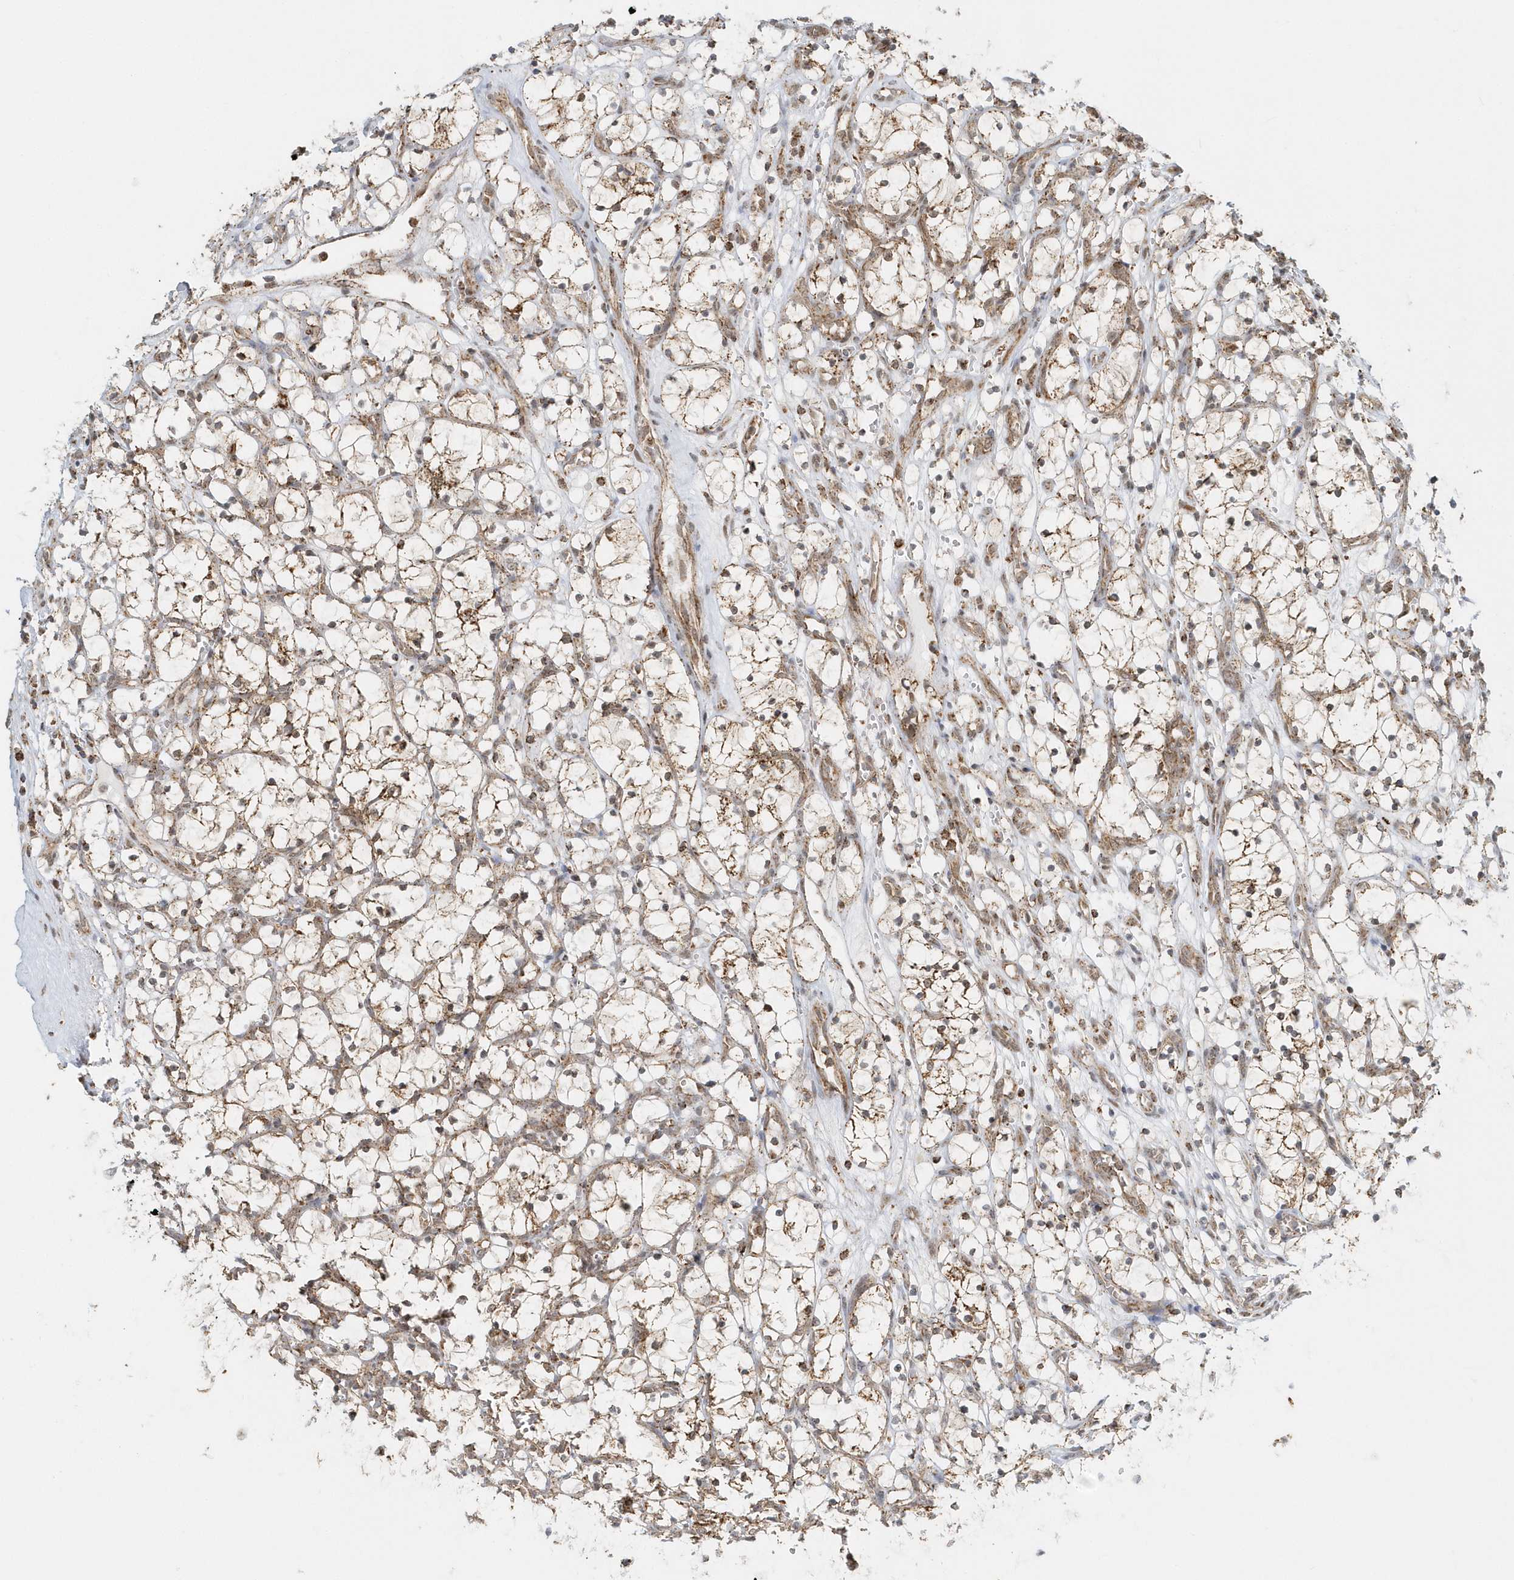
{"staining": {"intensity": "moderate", "quantity": ">75%", "location": "cytoplasmic/membranous"}, "tissue": "renal cancer", "cell_type": "Tumor cells", "image_type": "cancer", "snomed": [{"axis": "morphology", "description": "Adenocarcinoma, NOS"}, {"axis": "topography", "description": "Kidney"}], "caption": "Renal adenocarcinoma stained with a protein marker shows moderate staining in tumor cells.", "gene": "PSMD6", "patient": {"sex": "female", "age": 69}}